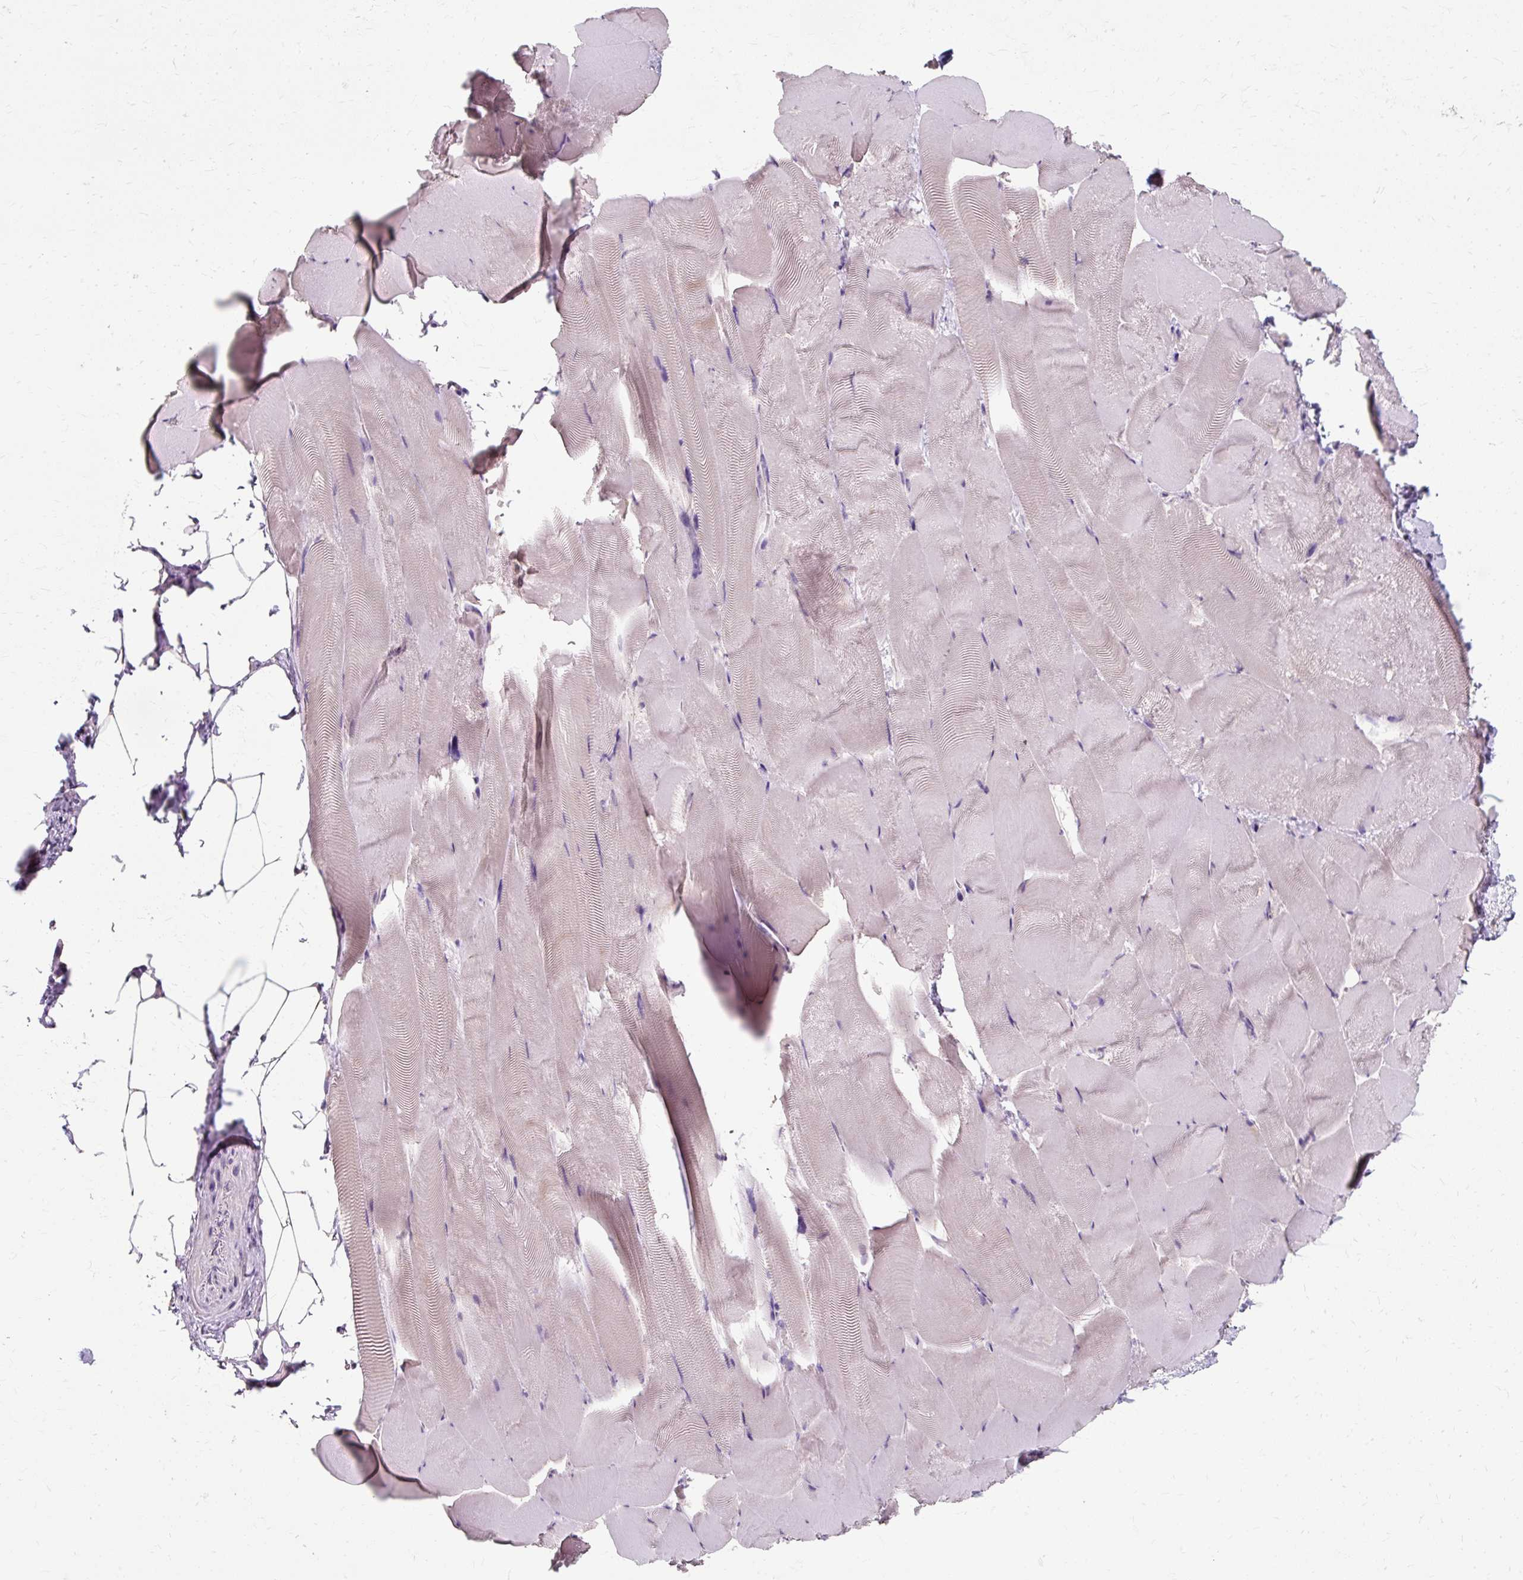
{"staining": {"intensity": "weak", "quantity": "<25%", "location": "cytoplasmic/membranous"}, "tissue": "skeletal muscle", "cell_type": "Myocytes", "image_type": "normal", "snomed": [{"axis": "morphology", "description": "Normal tissue, NOS"}, {"axis": "topography", "description": "Skeletal muscle"}], "caption": "Immunohistochemistry photomicrograph of normal skeletal muscle: human skeletal muscle stained with DAB exhibits no significant protein expression in myocytes.", "gene": "KLHL24", "patient": {"sex": "female", "age": 64}}